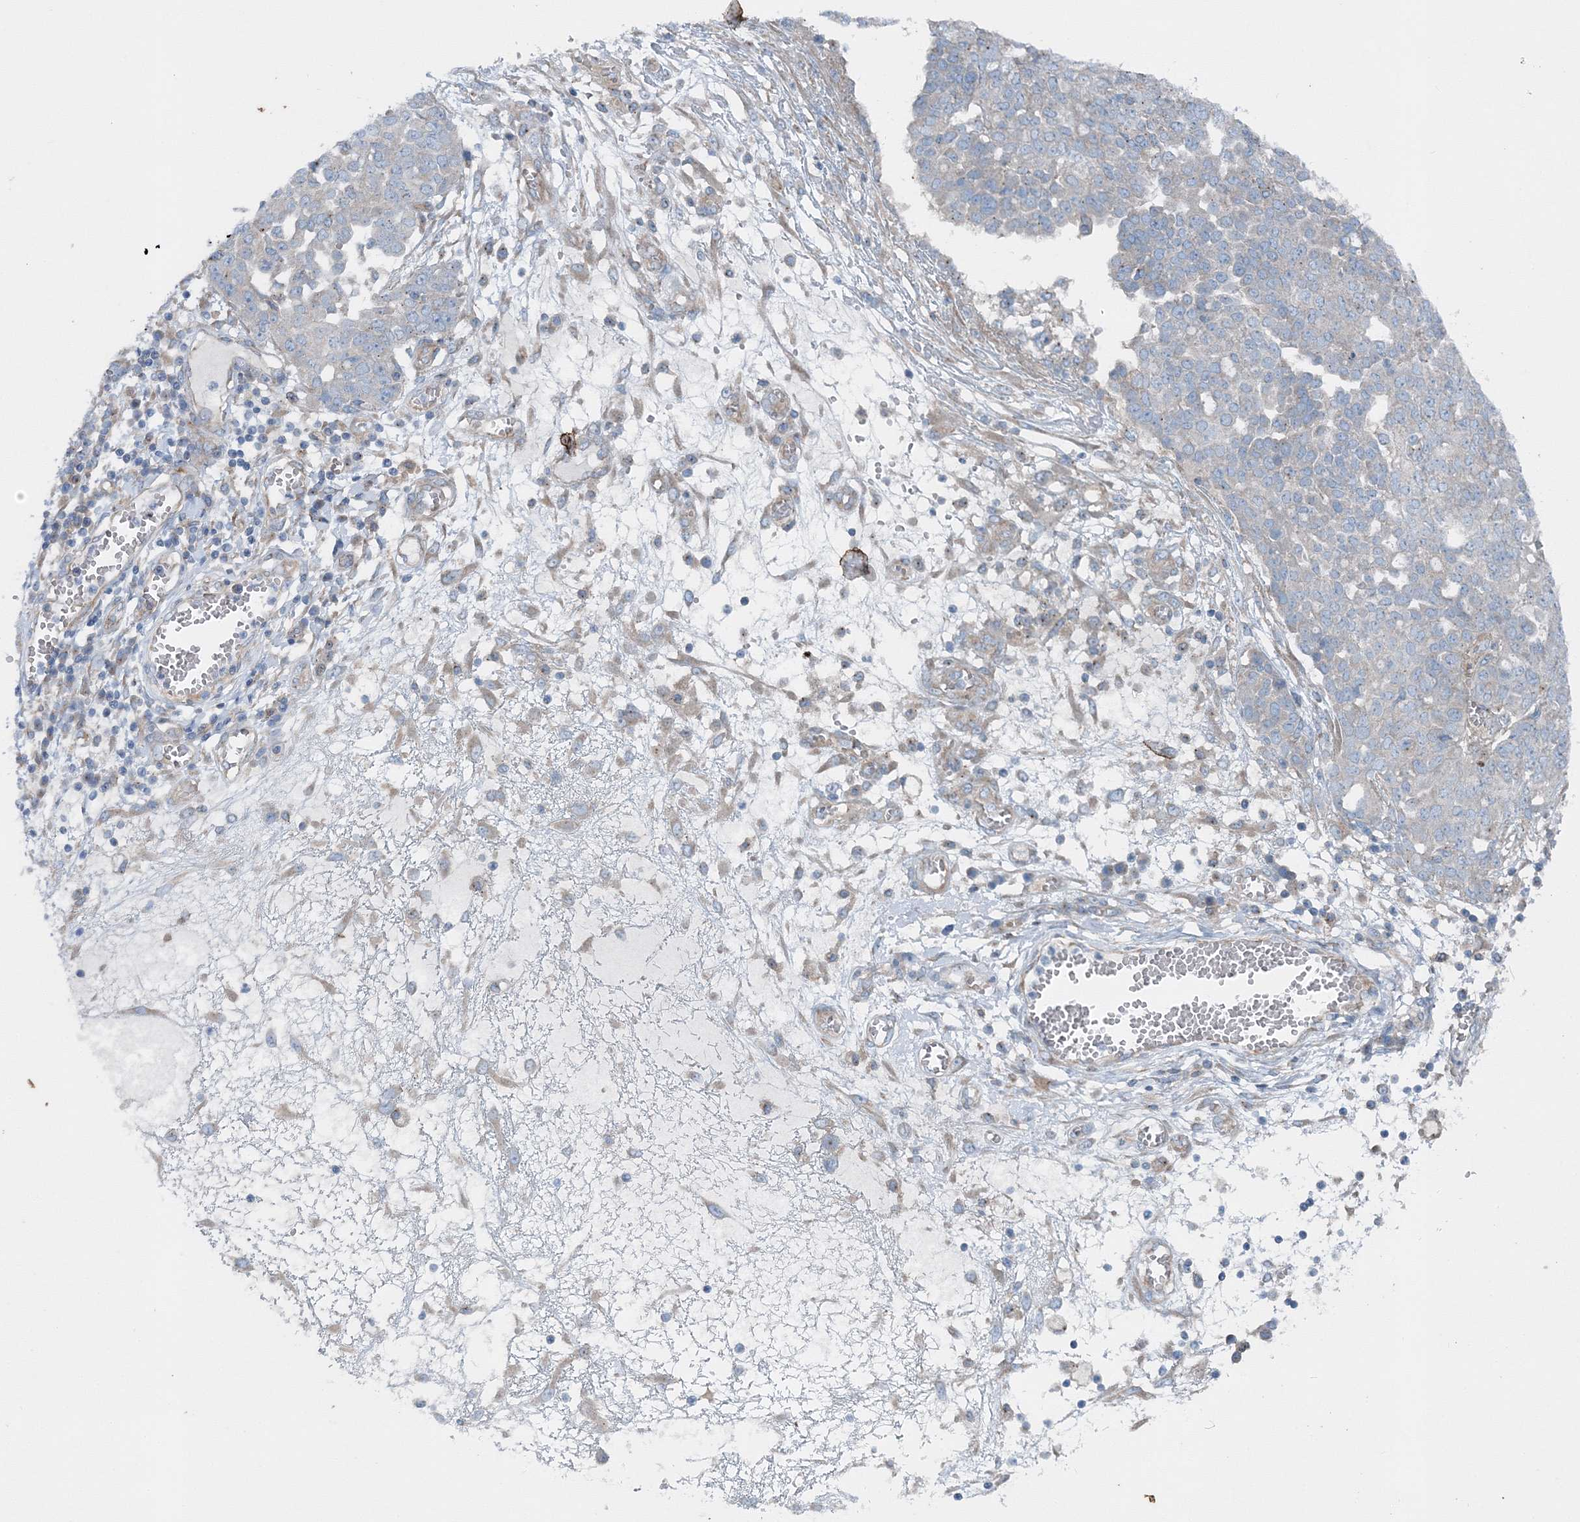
{"staining": {"intensity": "negative", "quantity": "none", "location": "none"}, "tissue": "ovarian cancer", "cell_type": "Tumor cells", "image_type": "cancer", "snomed": [{"axis": "morphology", "description": "Cystadenocarcinoma, serous, NOS"}, {"axis": "topography", "description": "Soft tissue"}, {"axis": "topography", "description": "Ovary"}], "caption": "This is a image of immunohistochemistry (IHC) staining of ovarian cancer (serous cystadenocarcinoma), which shows no expression in tumor cells.", "gene": "MPHOSPH9", "patient": {"sex": "female", "age": 57}}